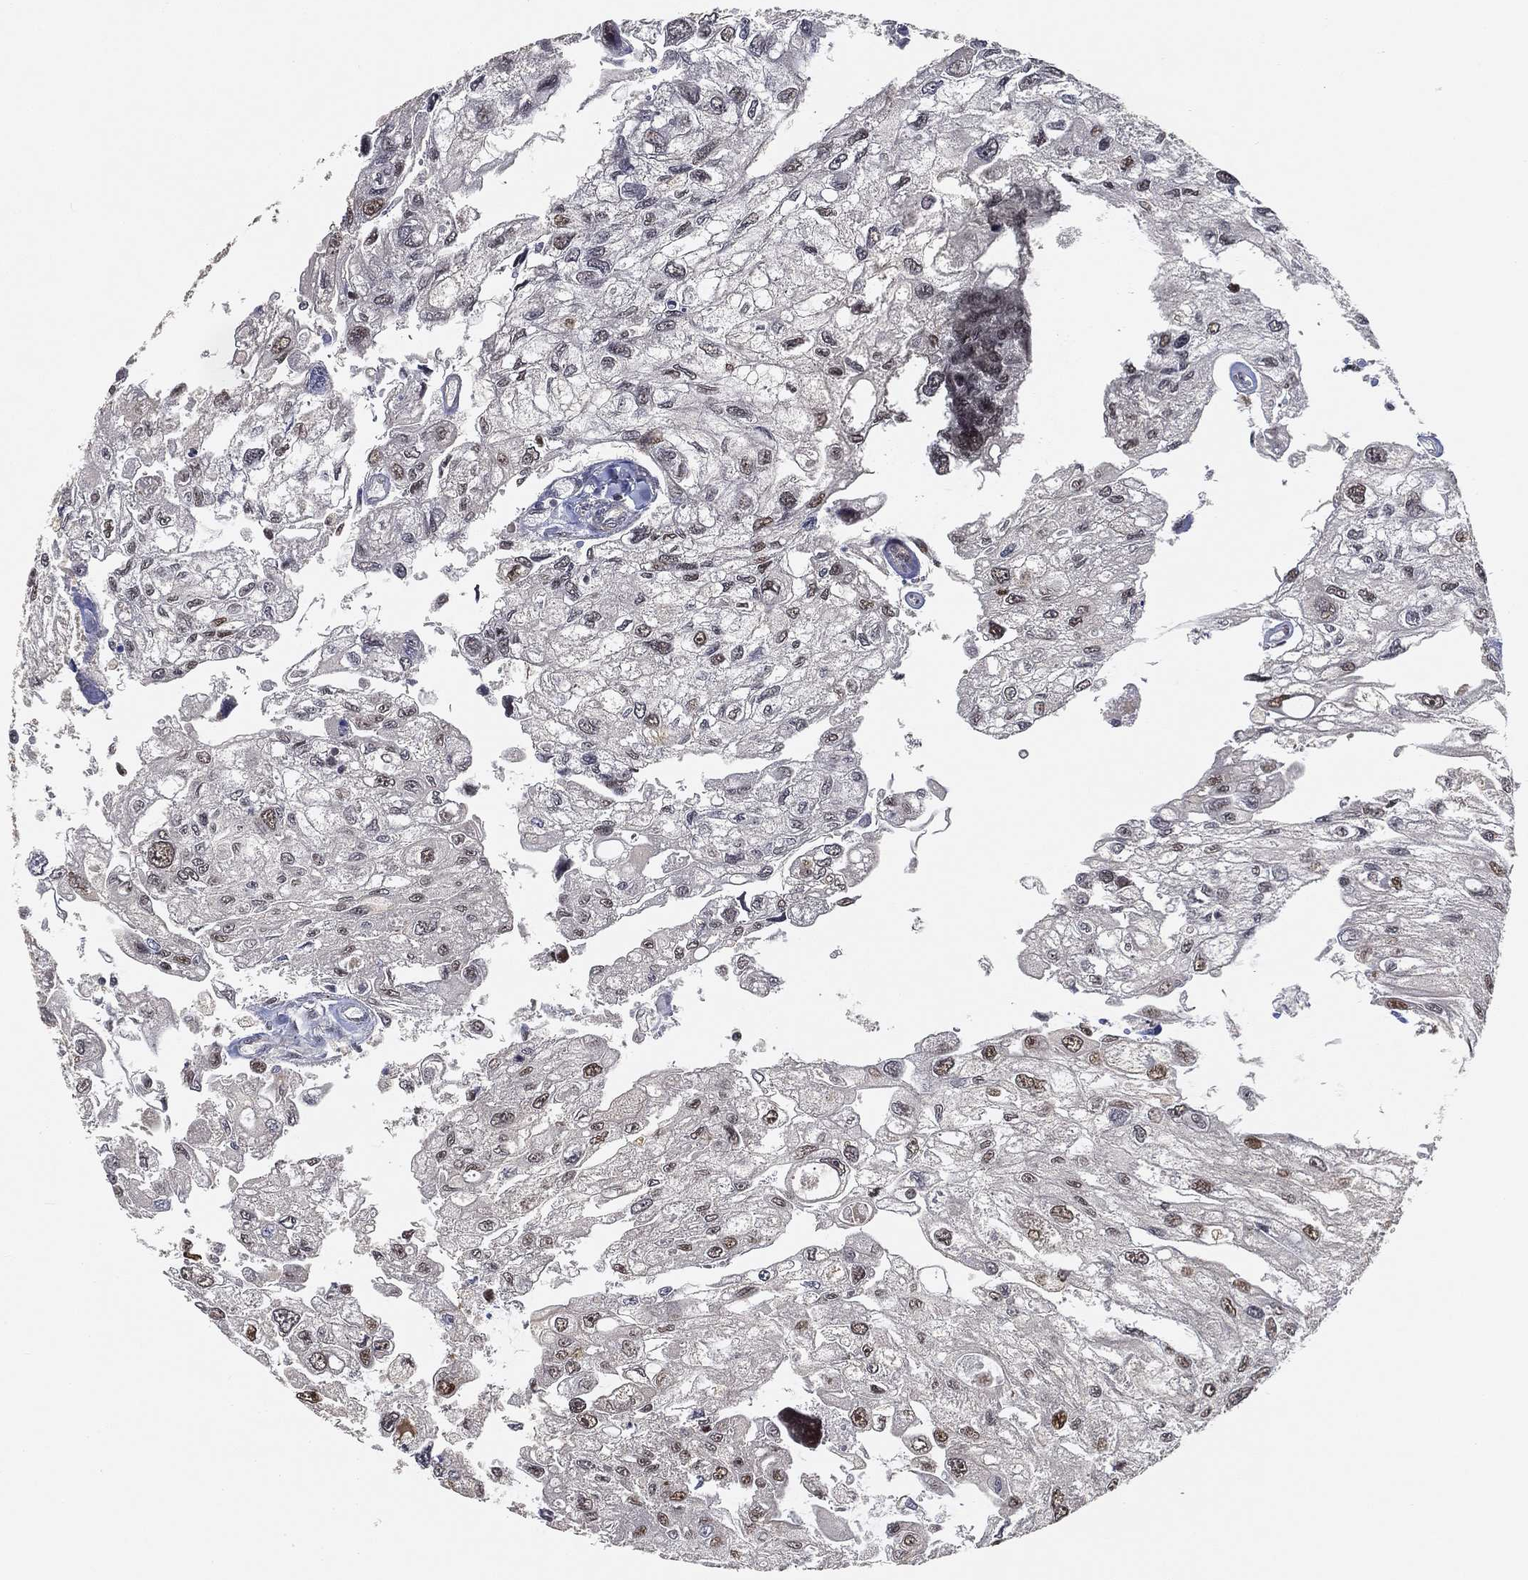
{"staining": {"intensity": "negative", "quantity": "none", "location": "none"}, "tissue": "urothelial cancer", "cell_type": "Tumor cells", "image_type": "cancer", "snomed": [{"axis": "morphology", "description": "Urothelial carcinoma, High grade"}, {"axis": "topography", "description": "Urinary bladder"}], "caption": "Tumor cells are negative for brown protein staining in high-grade urothelial carcinoma.", "gene": "WDR26", "patient": {"sex": "male", "age": 59}}